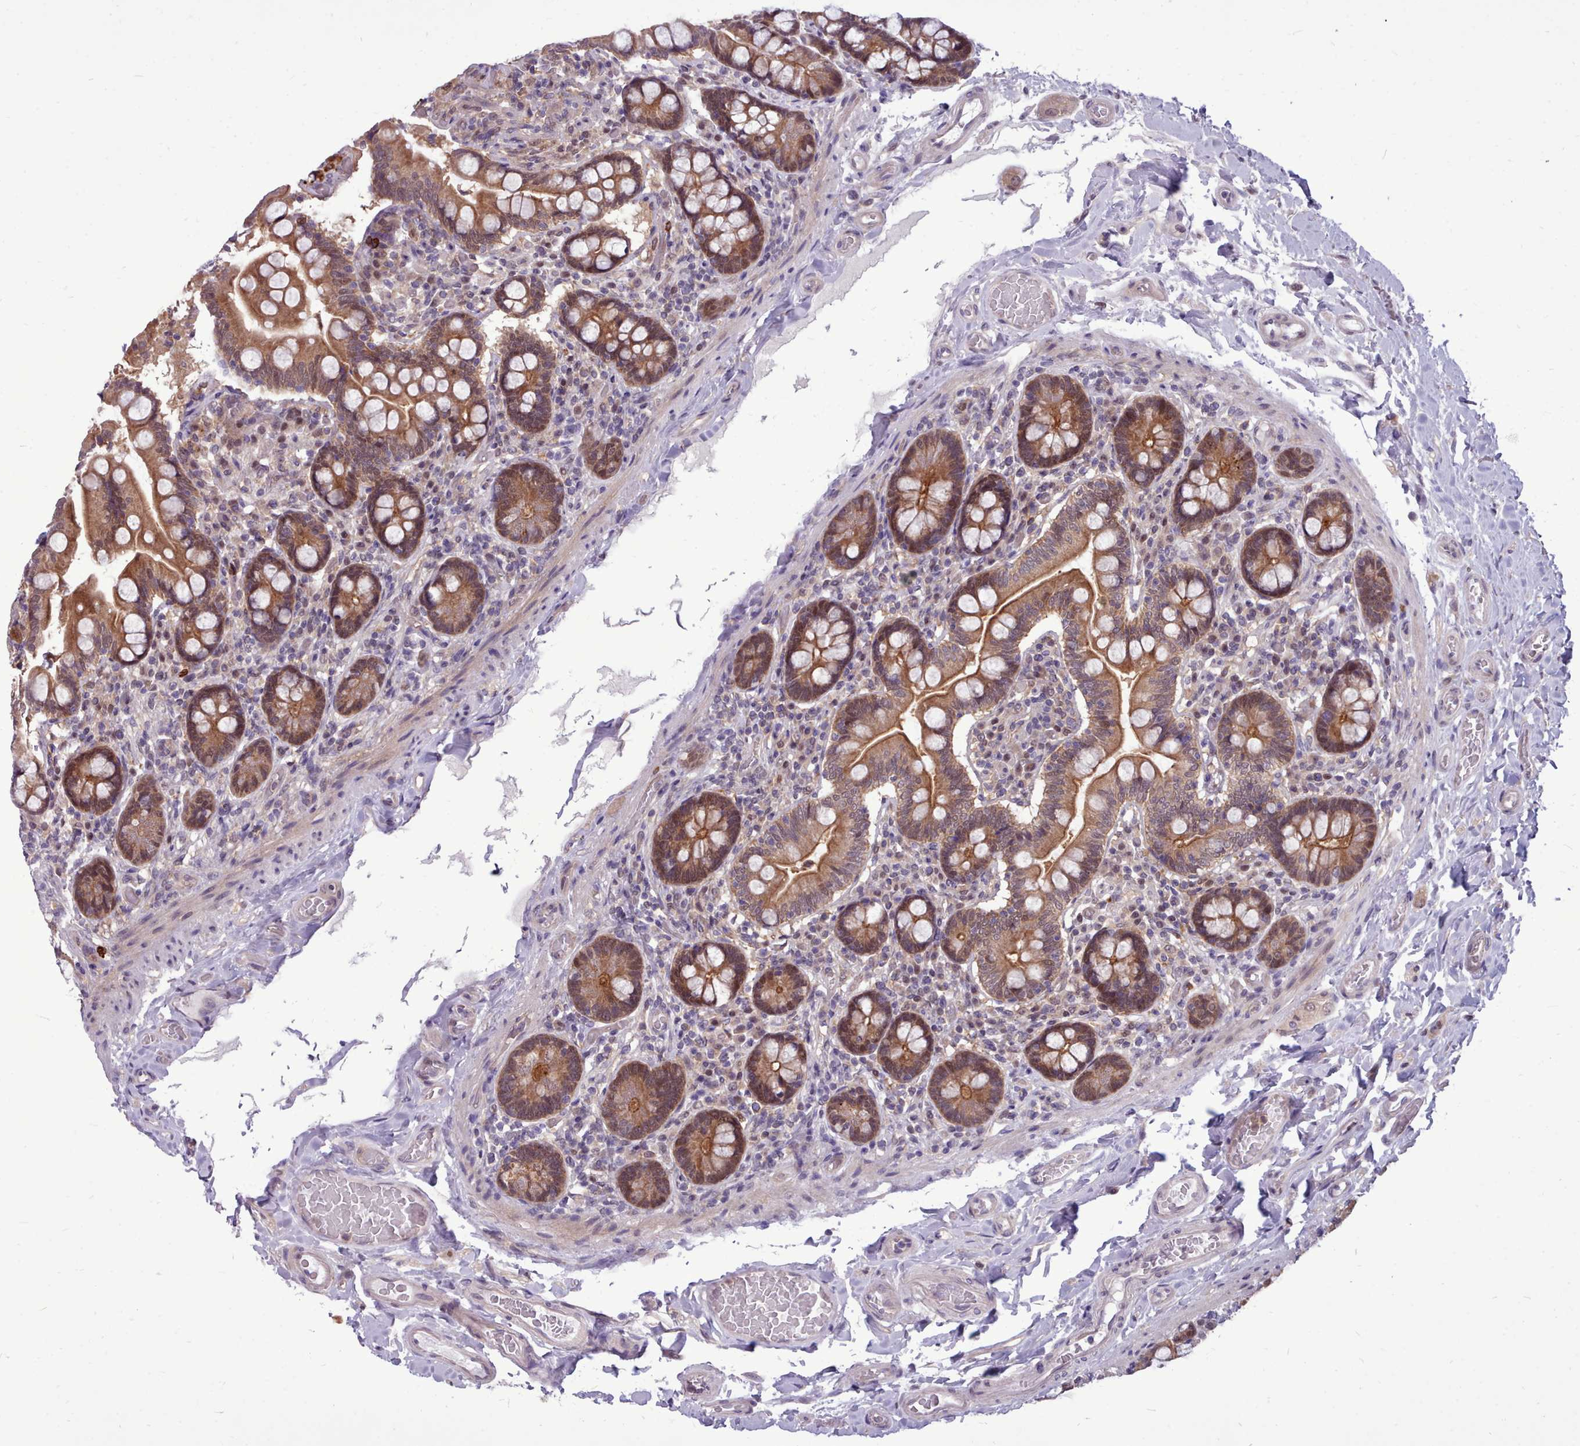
{"staining": {"intensity": "moderate", "quantity": ">75%", "location": "cytoplasmic/membranous"}, "tissue": "small intestine", "cell_type": "Glandular cells", "image_type": "normal", "snomed": [{"axis": "morphology", "description": "Normal tissue, NOS"}, {"axis": "topography", "description": "Small intestine"}], "caption": "A medium amount of moderate cytoplasmic/membranous expression is present in about >75% of glandular cells in benign small intestine.", "gene": "AHCY", "patient": {"sex": "female", "age": 64}}